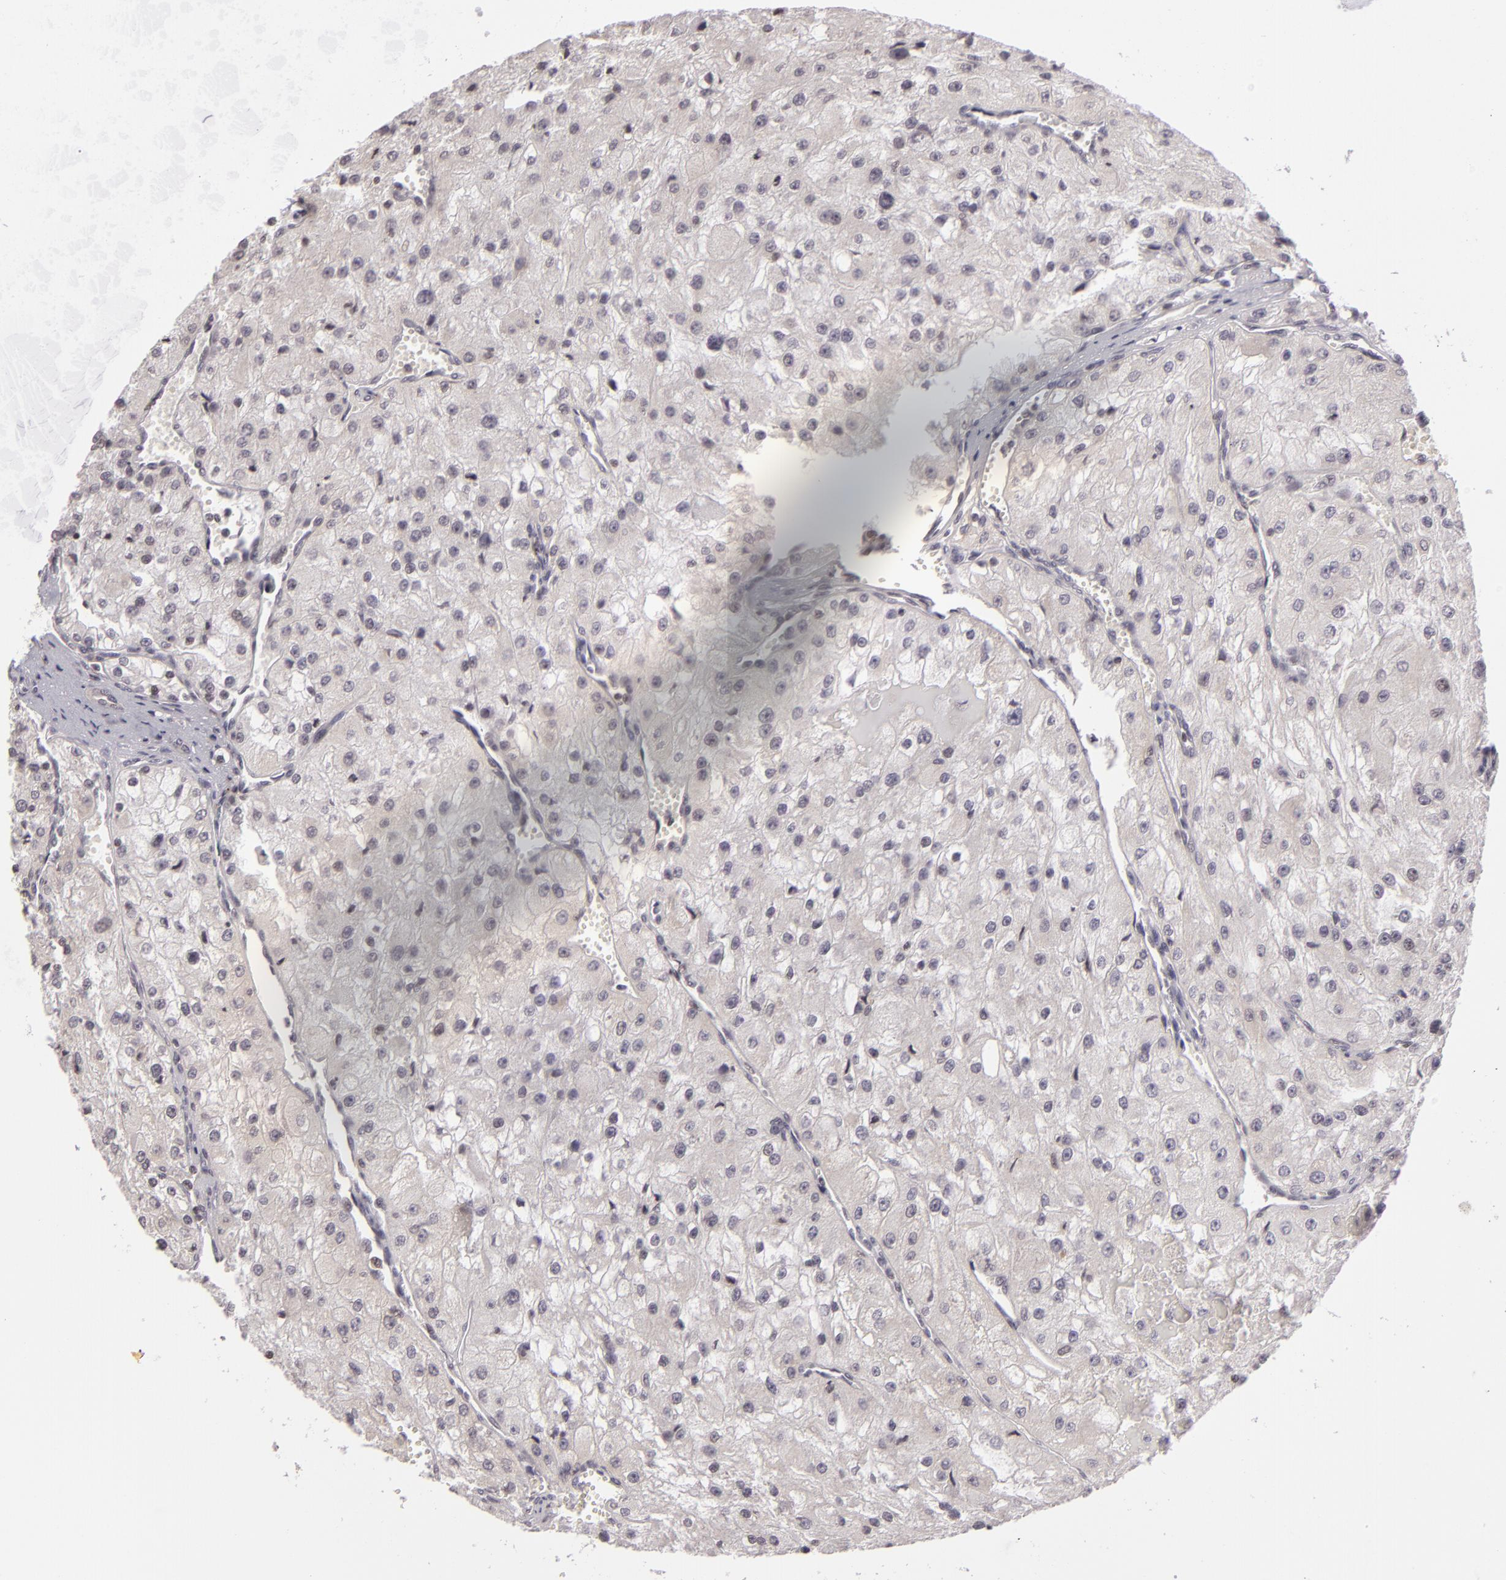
{"staining": {"intensity": "negative", "quantity": "none", "location": "none"}, "tissue": "renal cancer", "cell_type": "Tumor cells", "image_type": "cancer", "snomed": [{"axis": "morphology", "description": "Adenocarcinoma, NOS"}, {"axis": "topography", "description": "Kidney"}], "caption": "Tumor cells are negative for brown protein staining in renal cancer.", "gene": "AKAP6", "patient": {"sex": "female", "age": 74}}